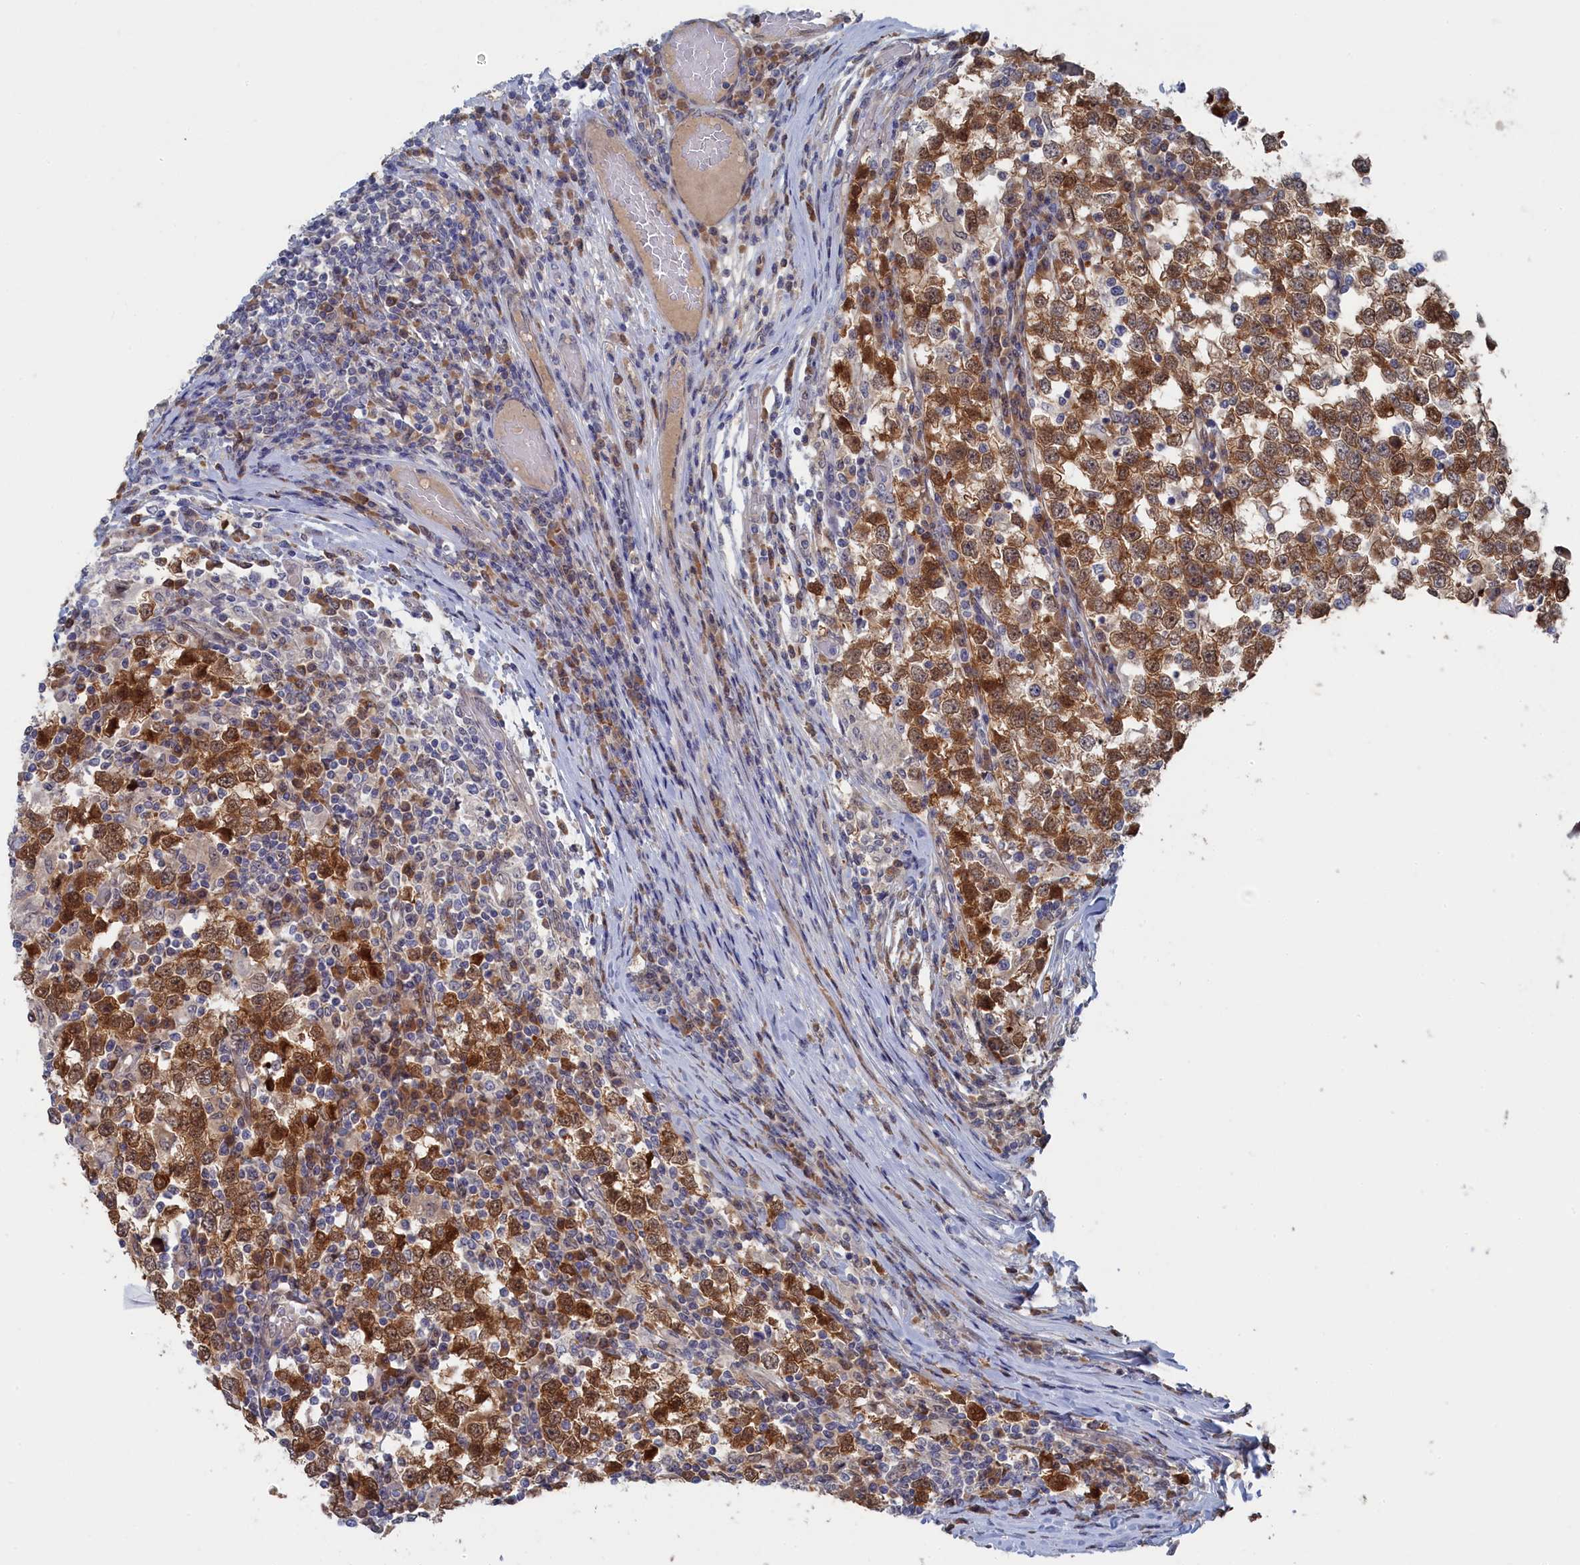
{"staining": {"intensity": "moderate", "quantity": ">75%", "location": "cytoplasmic/membranous,nuclear"}, "tissue": "testis cancer", "cell_type": "Tumor cells", "image_type": "cancer", "snomed": [{"axis": "morphology", "description": "Seminoma, NOS"}, {"axis": "topography", "description": "Testis"}], "caption": "The photomicrograph demonstrates staining of testis seminoma, revealing moderate cytoplasmic/membranous and nuclear protein positivity (brown color) within tumor cells.", "gene": "IRGQ", "patient": {"sex": "male", "age": 65}}